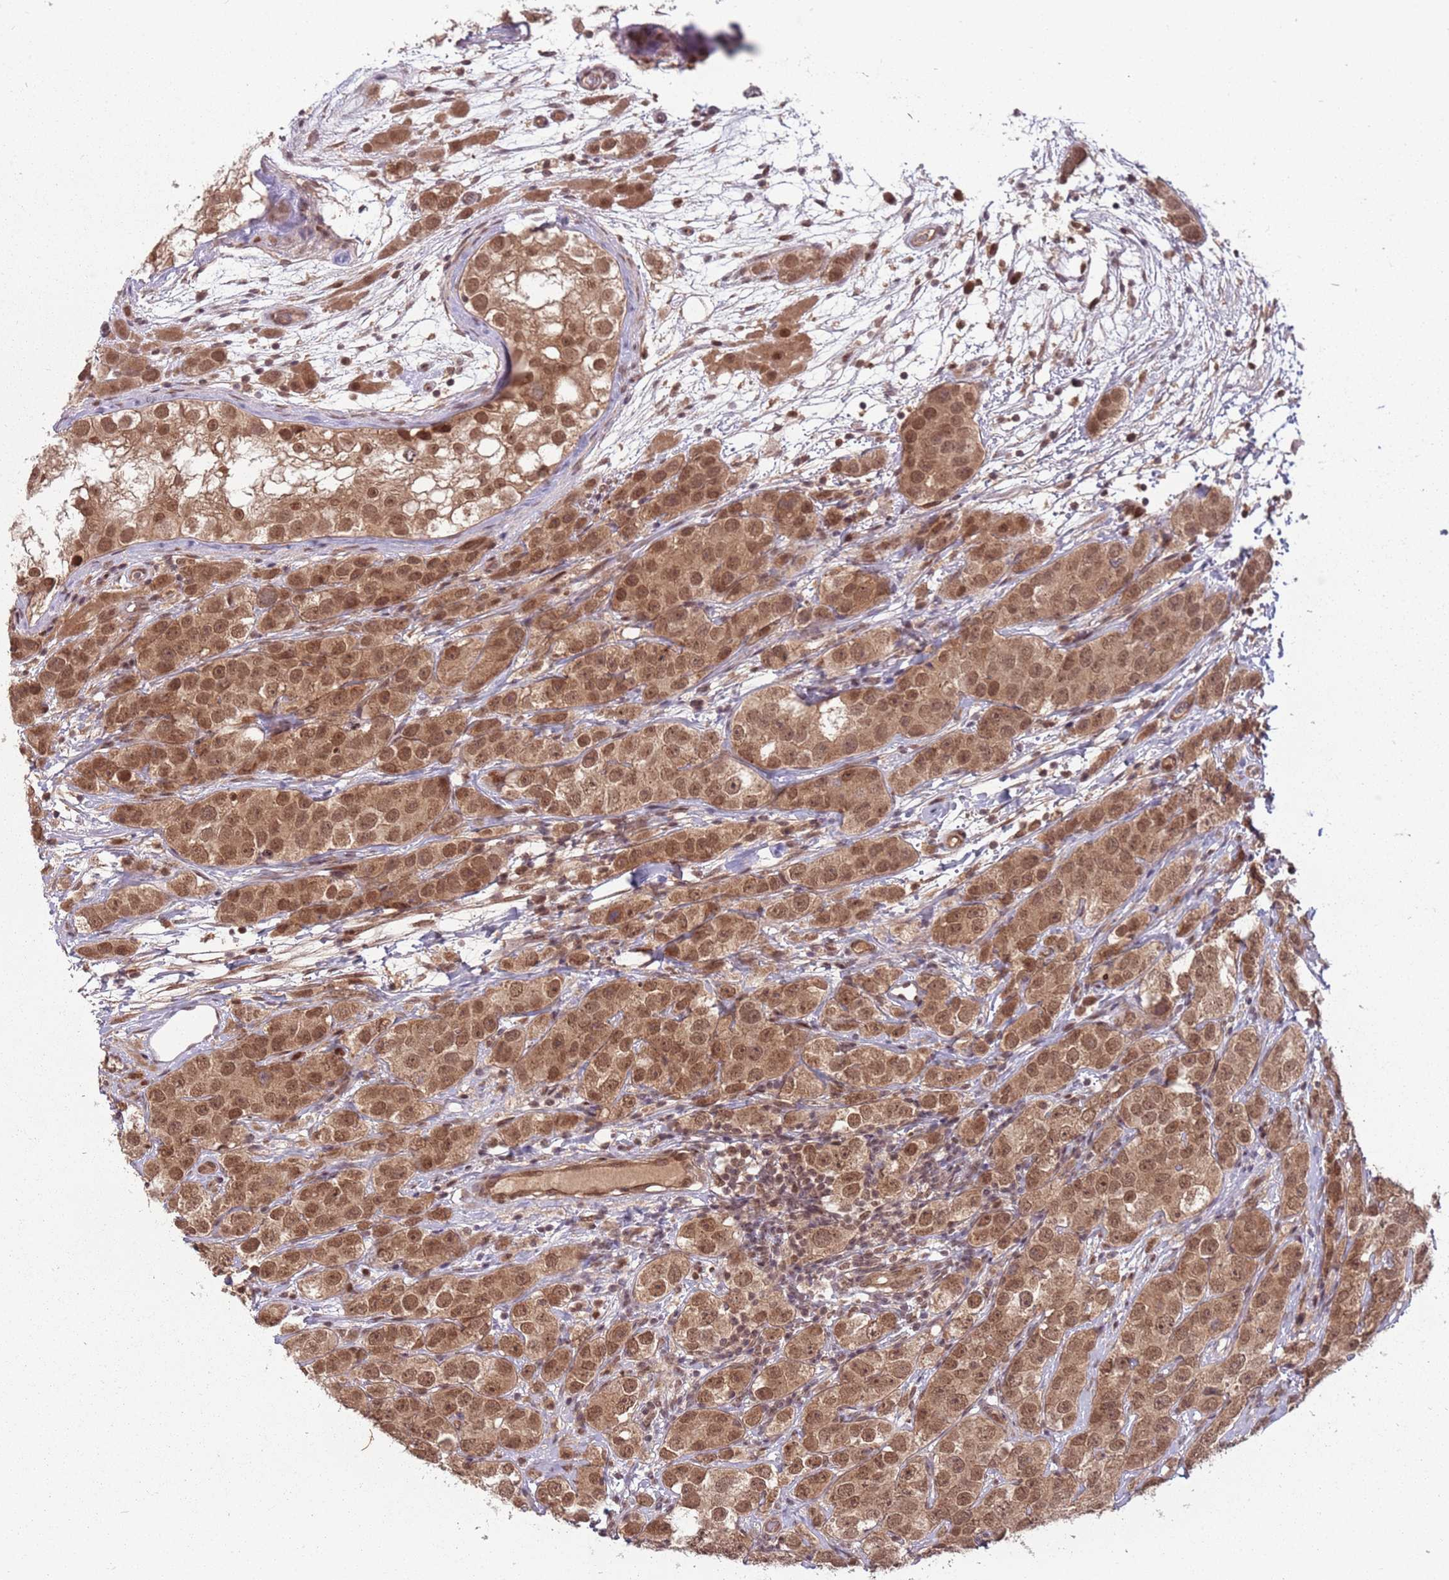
{"staining": {"intensity": "moderate", "quantity": ">75%", "location": "cytoplasmic/membranous,nuclear"}, "tissue": "testis cancer", "cell_type": "Tumor cells", "image_type": "cancer", "snomed": [{"axis": "morphology", "description": "Seminoma, NOS"}, {"axis": "topography", "description": "Testis"}], "caption": "A high-resolution micrograph shows immunohistochemistry staining of testis cancer (seminoma), which shows moderate cytoplasmic/membranous and nuclear staining in about >75% of tumor cells.", "gene": "ADAMTS3", "patient": {"sex": "male", "age": 28}}